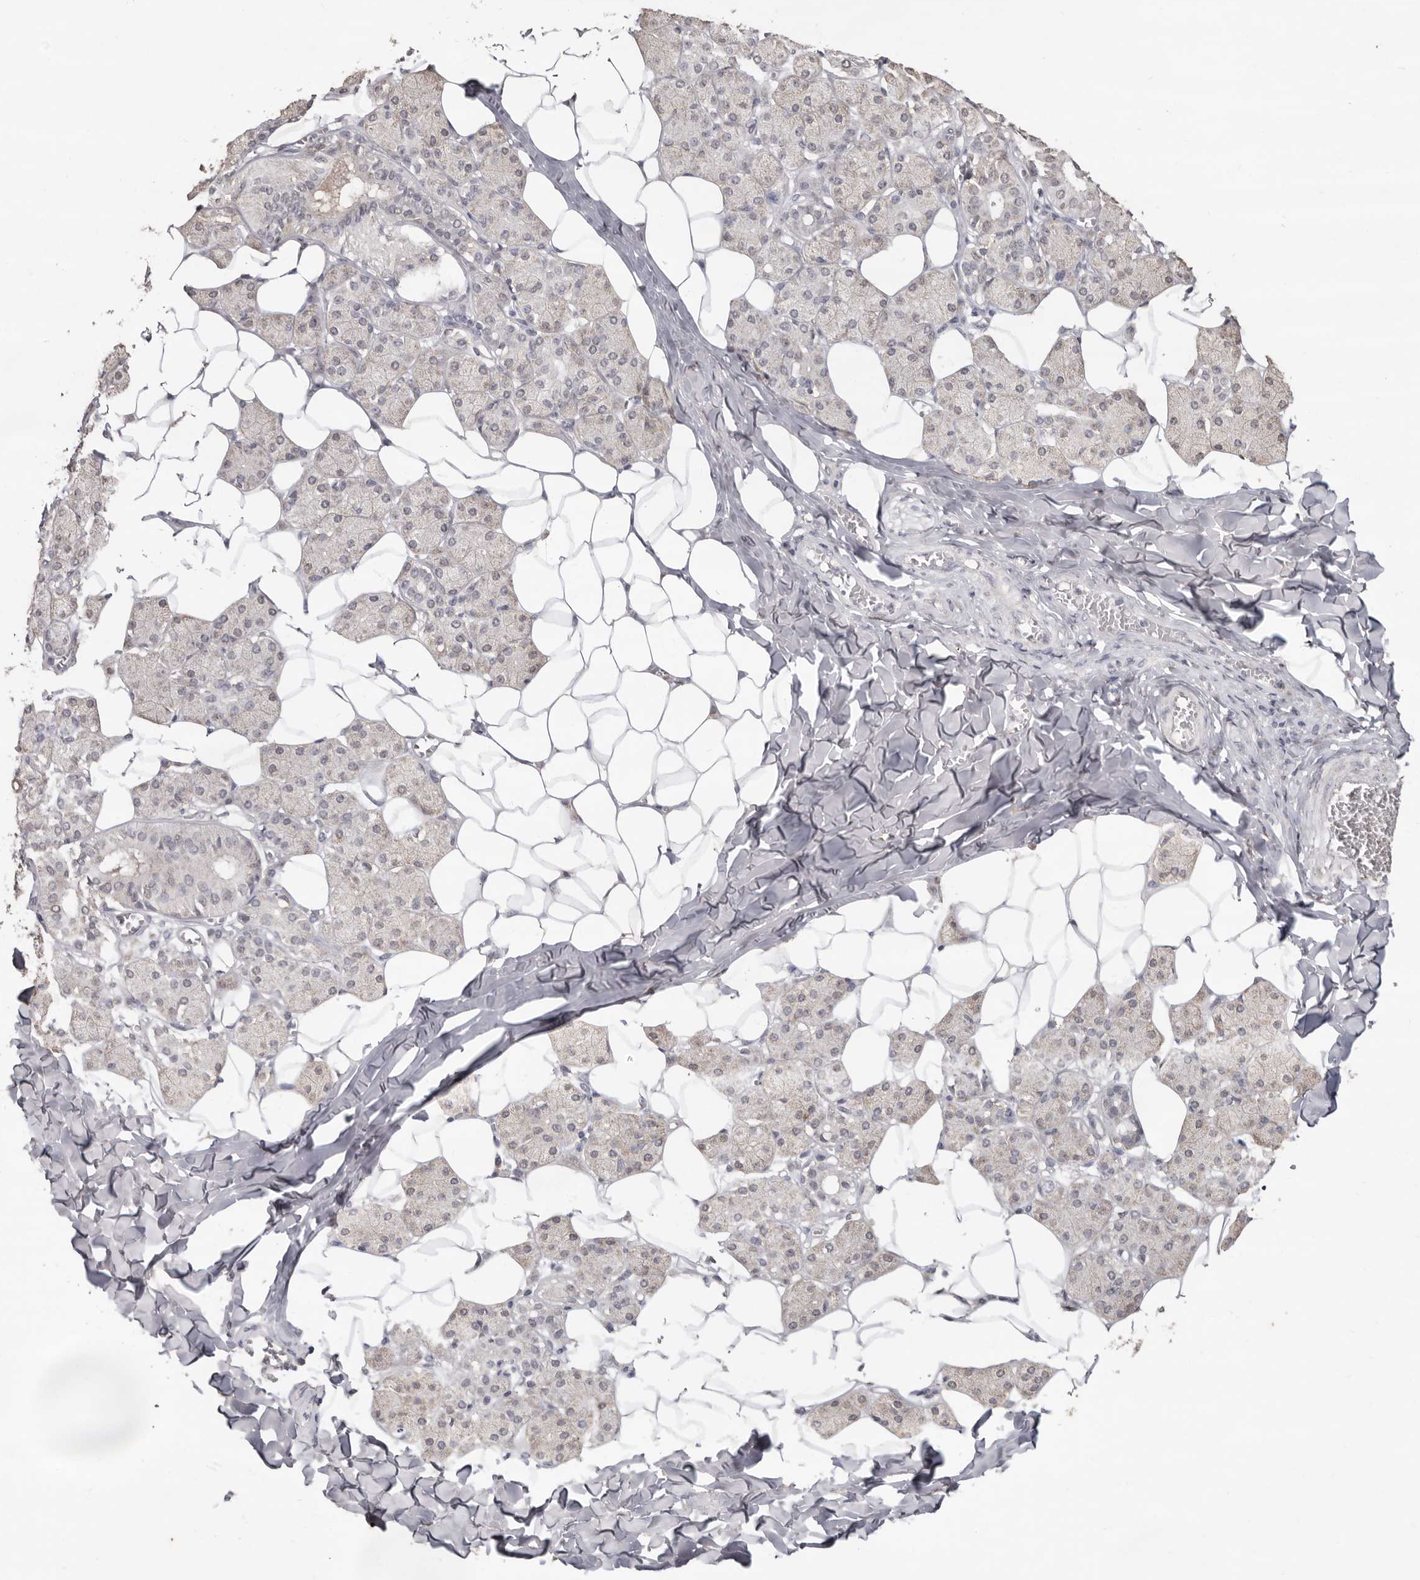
{"staining": {"intensity": "moderate", "quantity": "<25%", "location": "cytoplasmic/membranous"}, "tissue": "salivary gland", "cell_type": "Glandular cells", "image_type": "normal", "snomed": [{"axis": "morphology", "description": "Normal tissue, NOS"}, {"axis": "topography", "description": "Salivary gland"}], "caption": "DAB immunohistochemical staining of unremarkable human salivary gland shows moderate cytoplasmic/membranous protein staining in approximately <25% of glandular cells.", "gene": "LINGO2", "patient": {"sex": "female", "age": 33}}